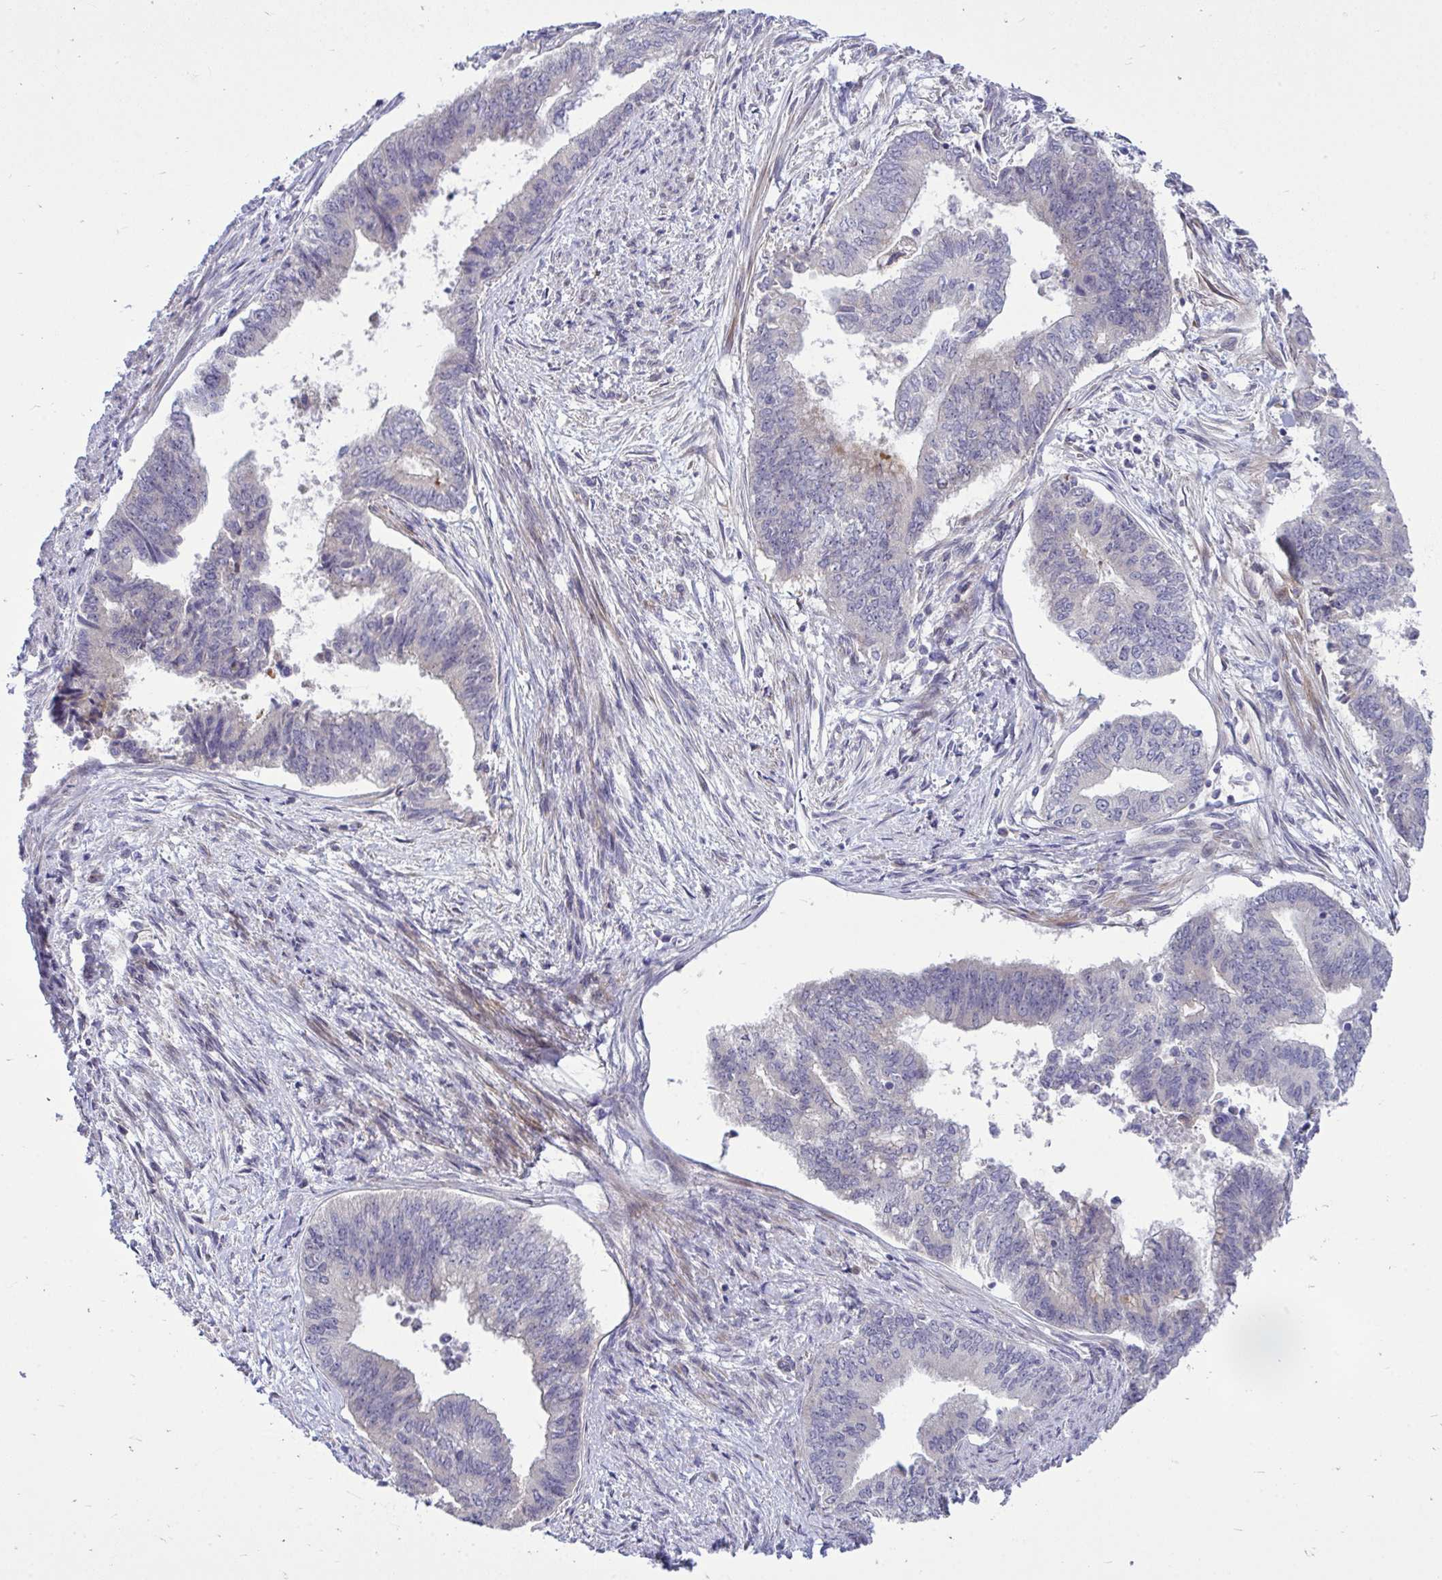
{"staining": {"intensity": "negative", "quantity": "none", "location": "none"}, "tissue": "endometrial cancer", "cell_type": "Tumor cells", "image_type": "cancer", "snomed": [{"axis": "morphology", "description": "Adenocarcinoma, NOS"}, {"axis": "topography", "description": "Endometrium"}], "caption": "DAB immunohistochemical staining of human endometrial adenocarcinoma demonstrates no significant positivity in tumor cells.", "gene": "HMBOX1", "patient": {"sex": "female", "age": 65}}